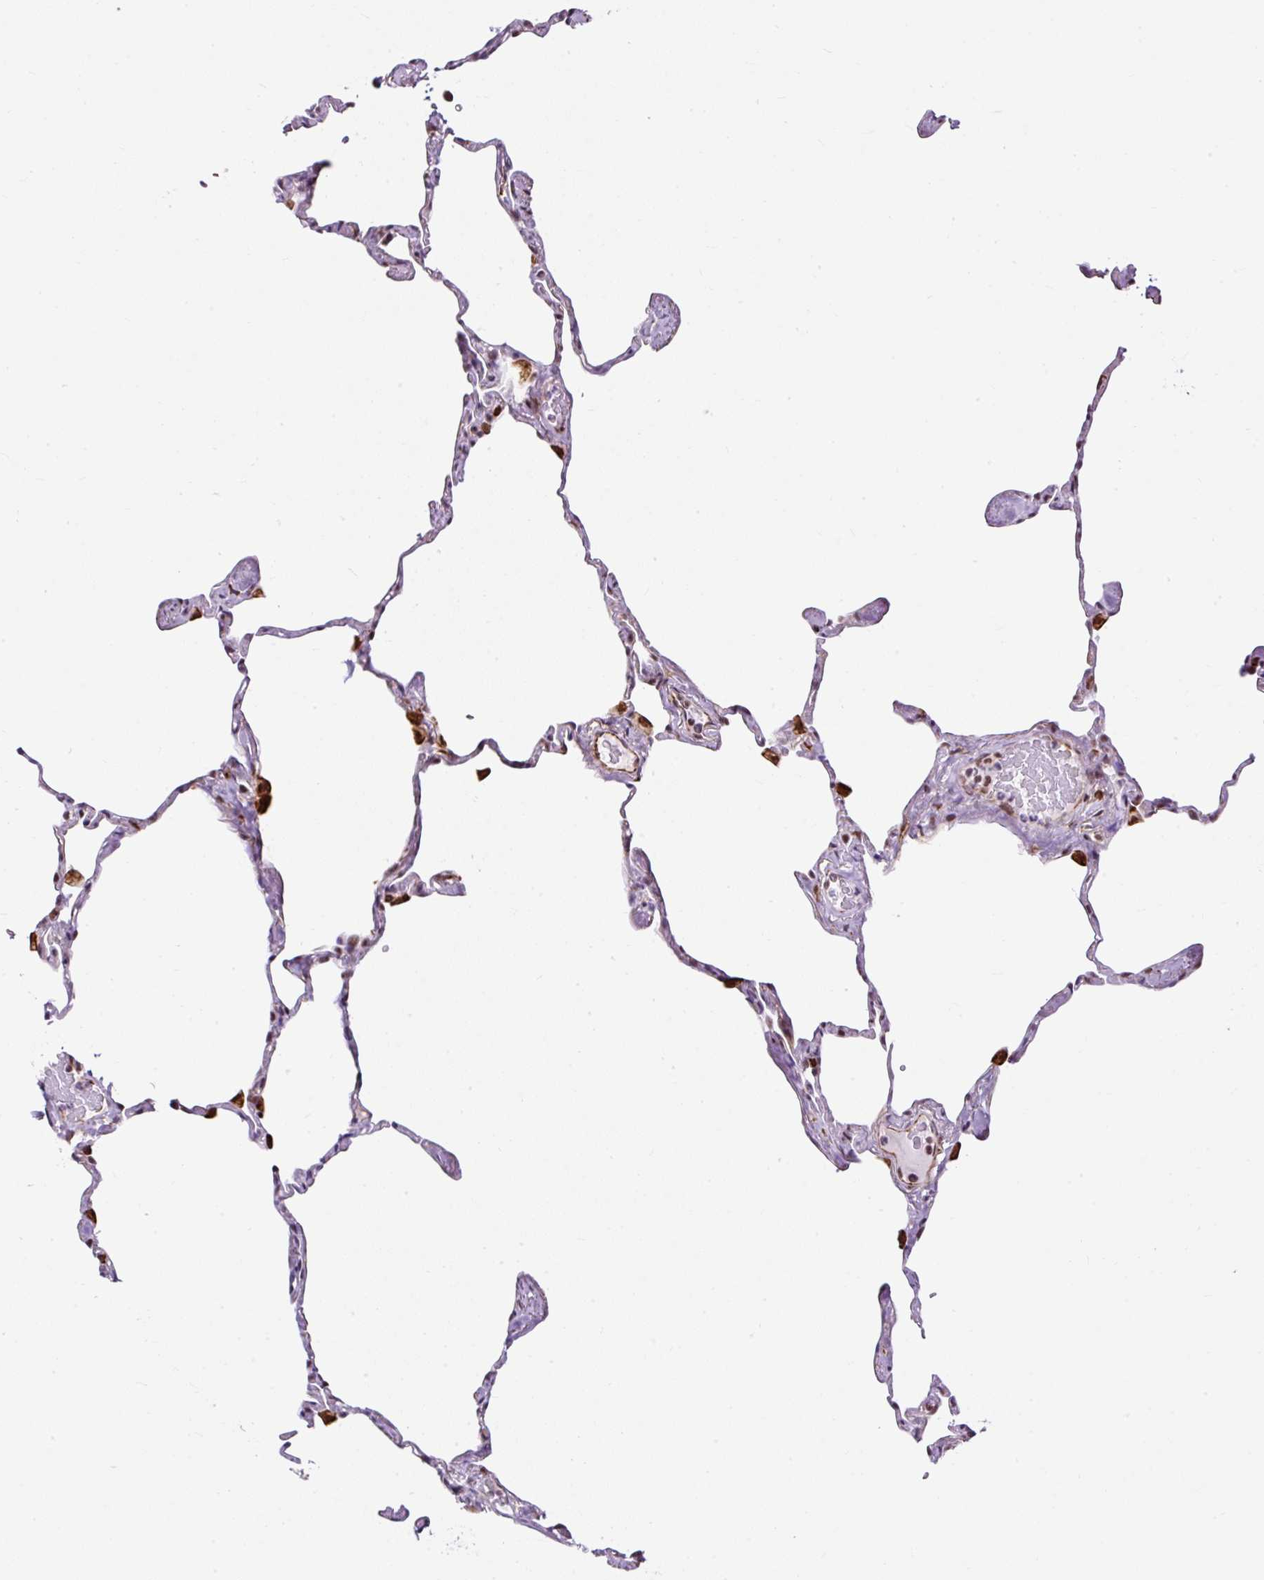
{"staining": {"intensity": "negative", "quantity": "none", "location": "none"}, "tissue": "lung", "cell_type": "Alveolar cells", "image_type": "normal", "snomed": [{"axis": "morphology", "description": "Normal tissue, NOS"}, {"axis": "topography", "description": "Lung"}], "caption": "The IHC histopathology image has no significant staining in alveolar cells of lung.", "gene": "FMC1", "patient": {"sex": "male", "age": 65}}